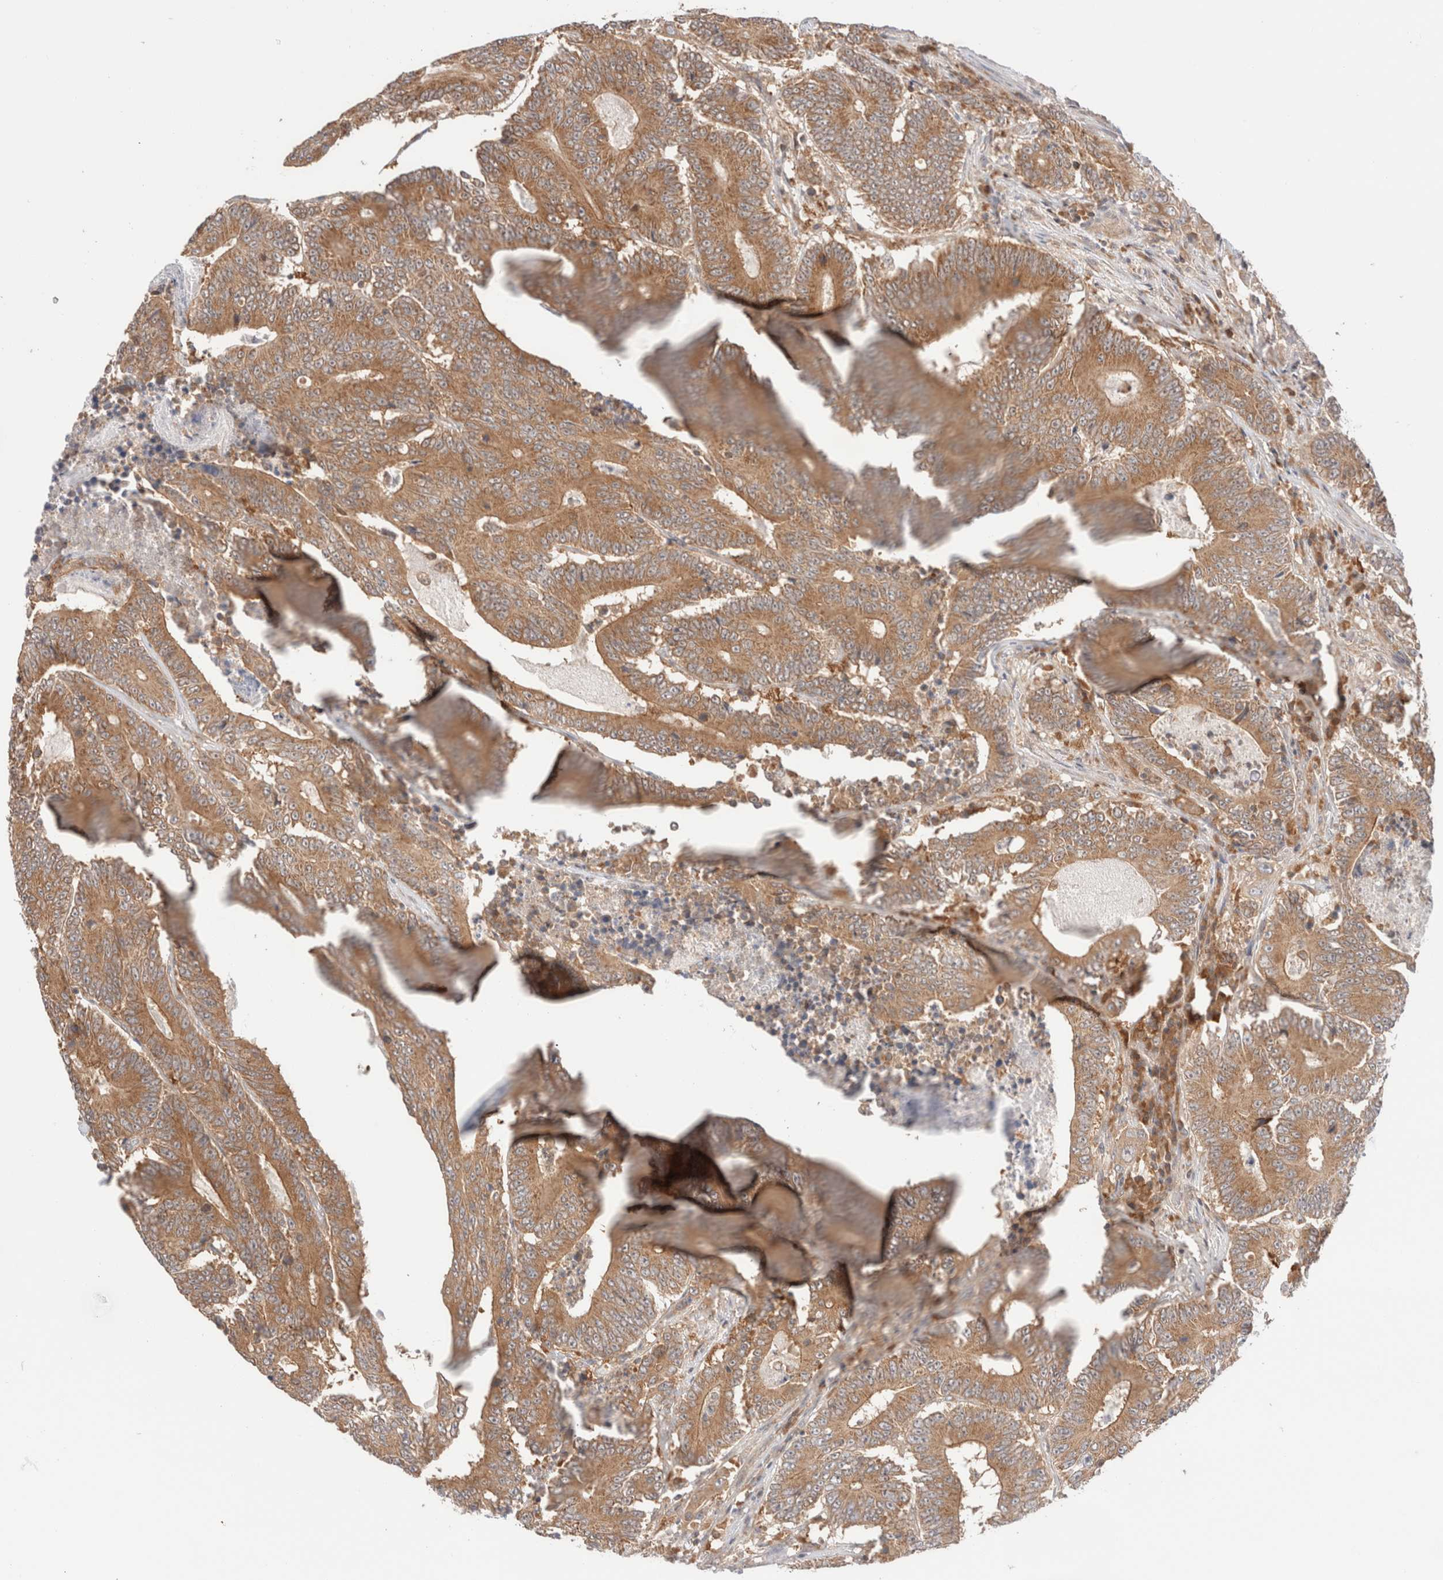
{"staining": {"intensity": "moderate", "quantity": ">75%", "location": "cytoplasmic/membranous"}, "tissue": "colorectal cancer", "cell_type": "Tumor cells", "image_type": "cancer", "snomed": [{"axis": "morphology", "description": "Adenocarcinoma, NOS"}, {"axis": "topography", "description": "Colon"}], "caption": "There is medium levels of moderate cytoplasmic/membranous expression in tumor cells of colorectal cancer (adenocarcinoma), as demonstrated by immunohistochemical staining (brown color).", "gene": "XKR4", "patient": {"sex": "male", "age": 83}}